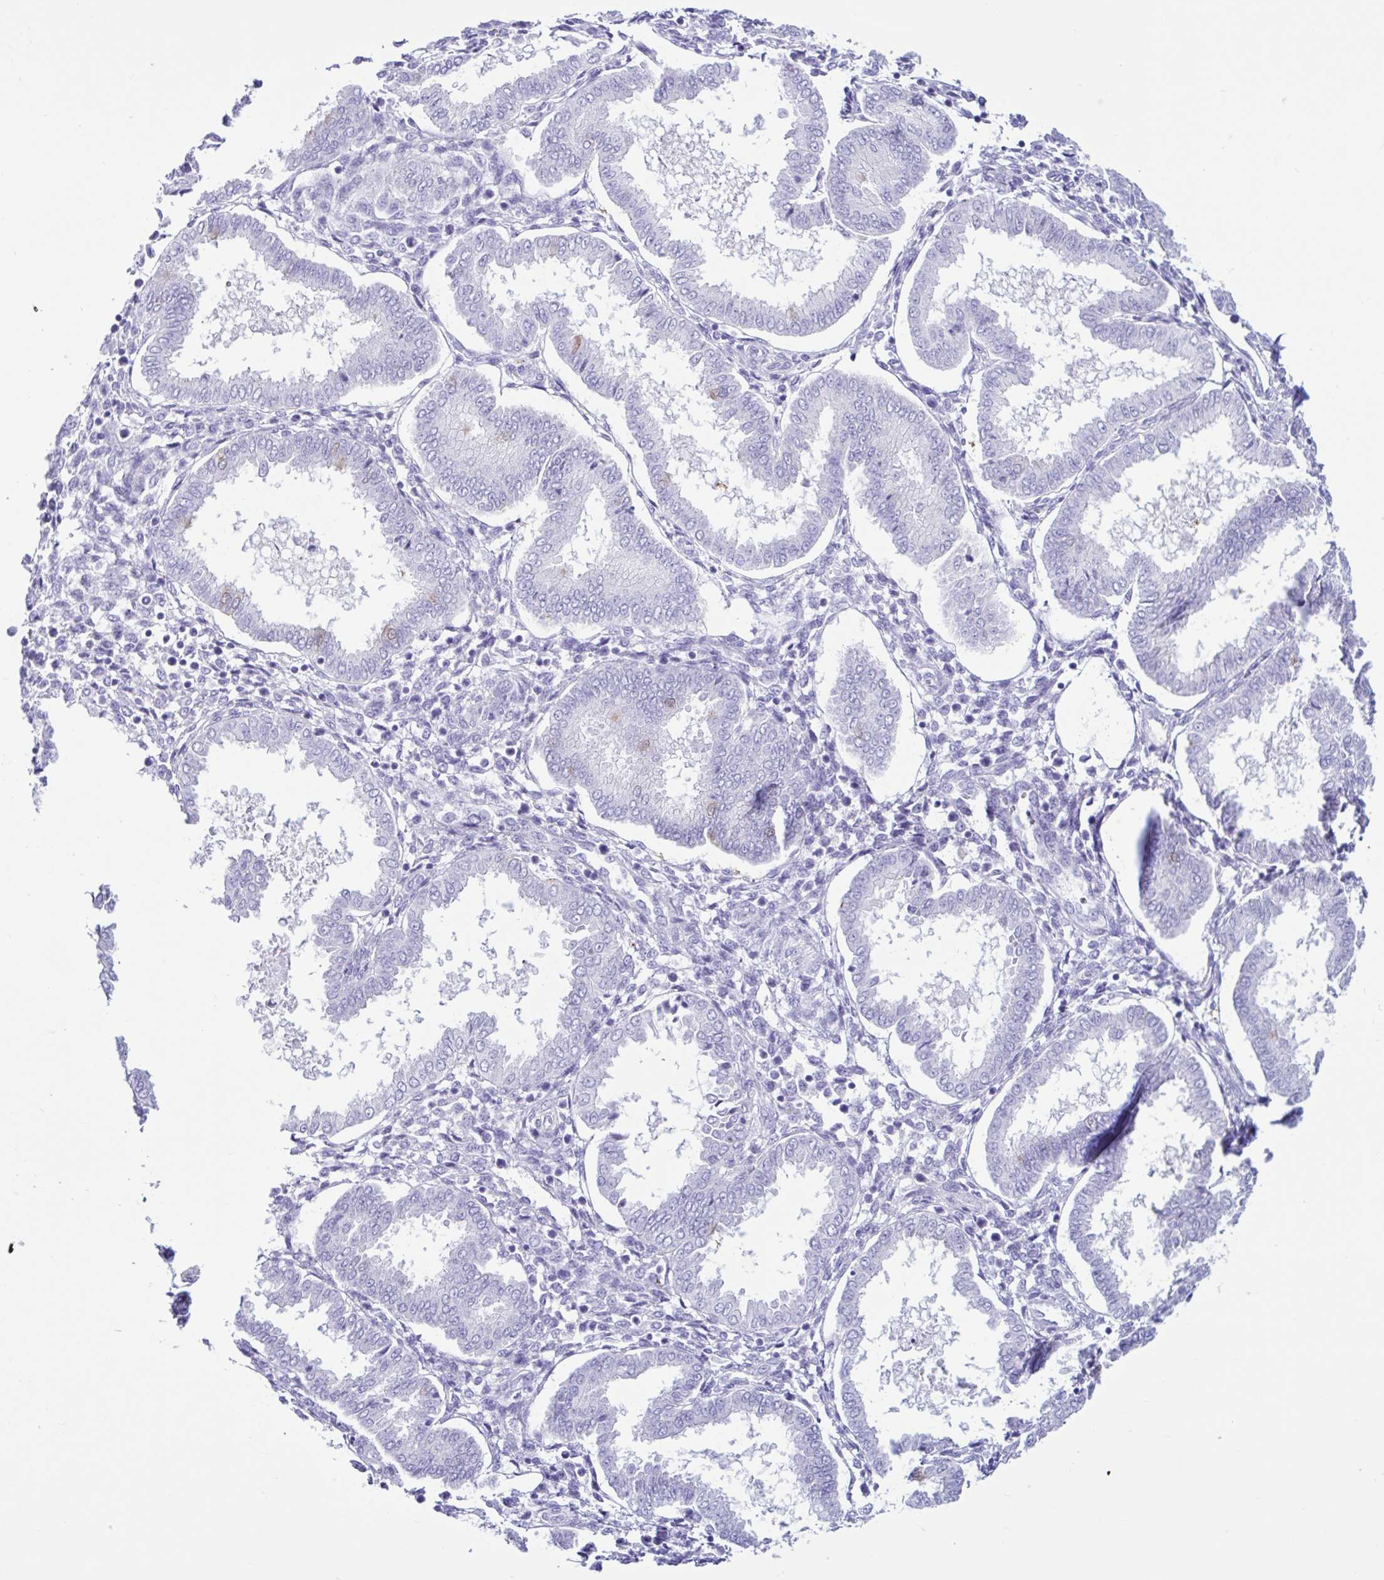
{"staining": {"intensity": "negative", "quantity": "none", "location": "none"}, "tissue": "endometrium", "cell_type": "Cells in endometrial stroma", "image_type": "normal", "snomed": [{"axis": "morphology", "description": "Normal tissue, NOS"}, {"axis": "topography", "description": "Endometrium"}], "caption": "Protein analysis of normal endometrium exhibits no significant positivity in cells in endometrial stroma.", "gene": "CYP19A1", "patient": {"sex": "female", "age": 24}}